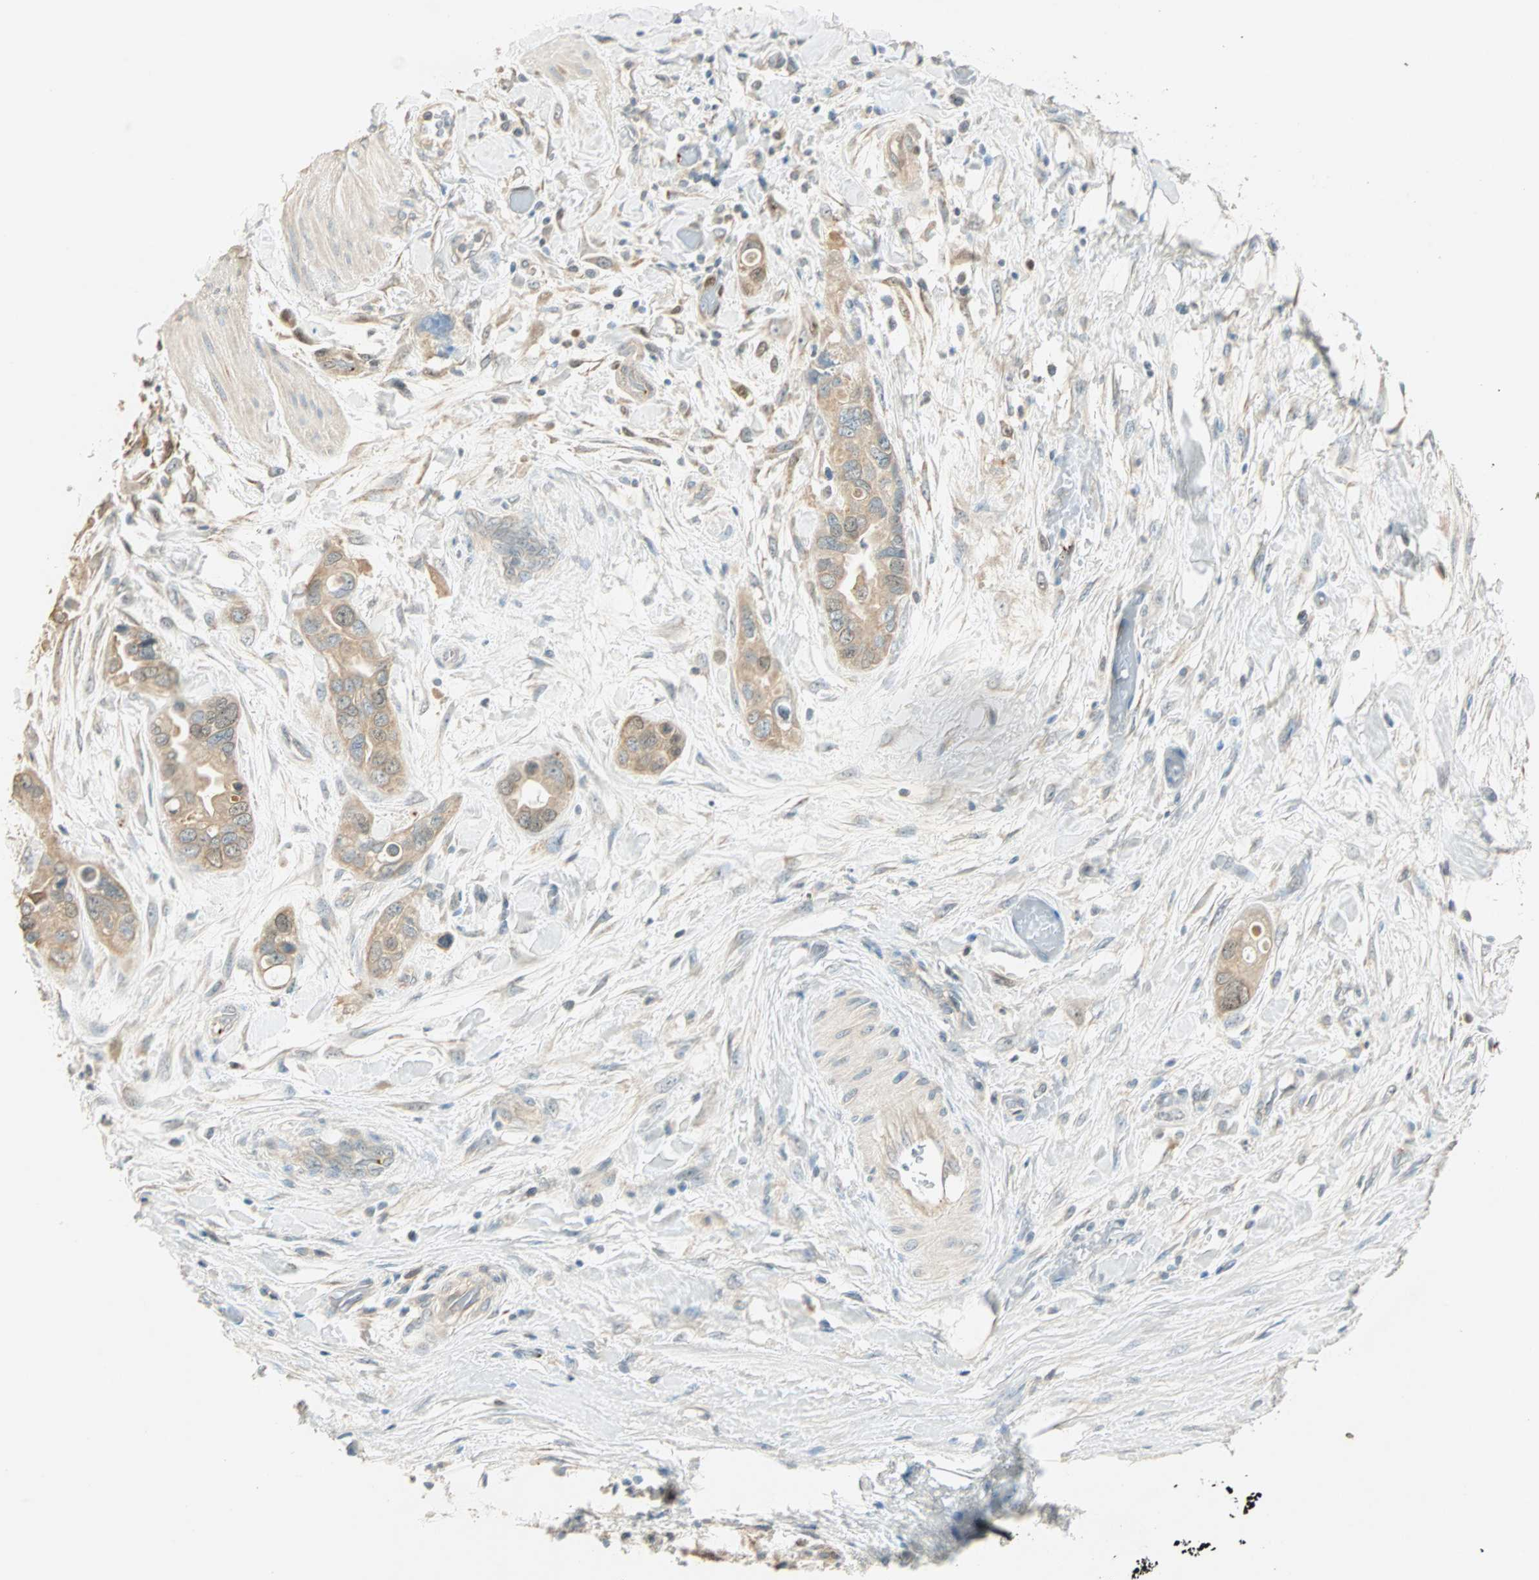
{"staining": {"intensity": "weak", "quantity": ">75%", "location": "cytoplasmic/membranous"}, "tissue": "pancreatic cancer", "cell_type": "Tumor cells", "image_type": "cancer", "snomed": [{"axis": "morphology", "description": "Adenocarcinoma, NOS"}, {"axis": "topography", "description": "Pancreas"}], "caption": "Pancreatic cancer stained with DAB immunohistochemistry shows low levels of weak cytoplasmic/membranous staining in approximately >75% of tumor cells. The staining was performed using DAB (3,3'-diaminobenzidine) to visualize the protein expression in brown, while the nuclei were stained in blue with hematoxylin (Magnification: 20x).", "gene": "RAD18", "patient": {"sex": "female", "age": 77}}